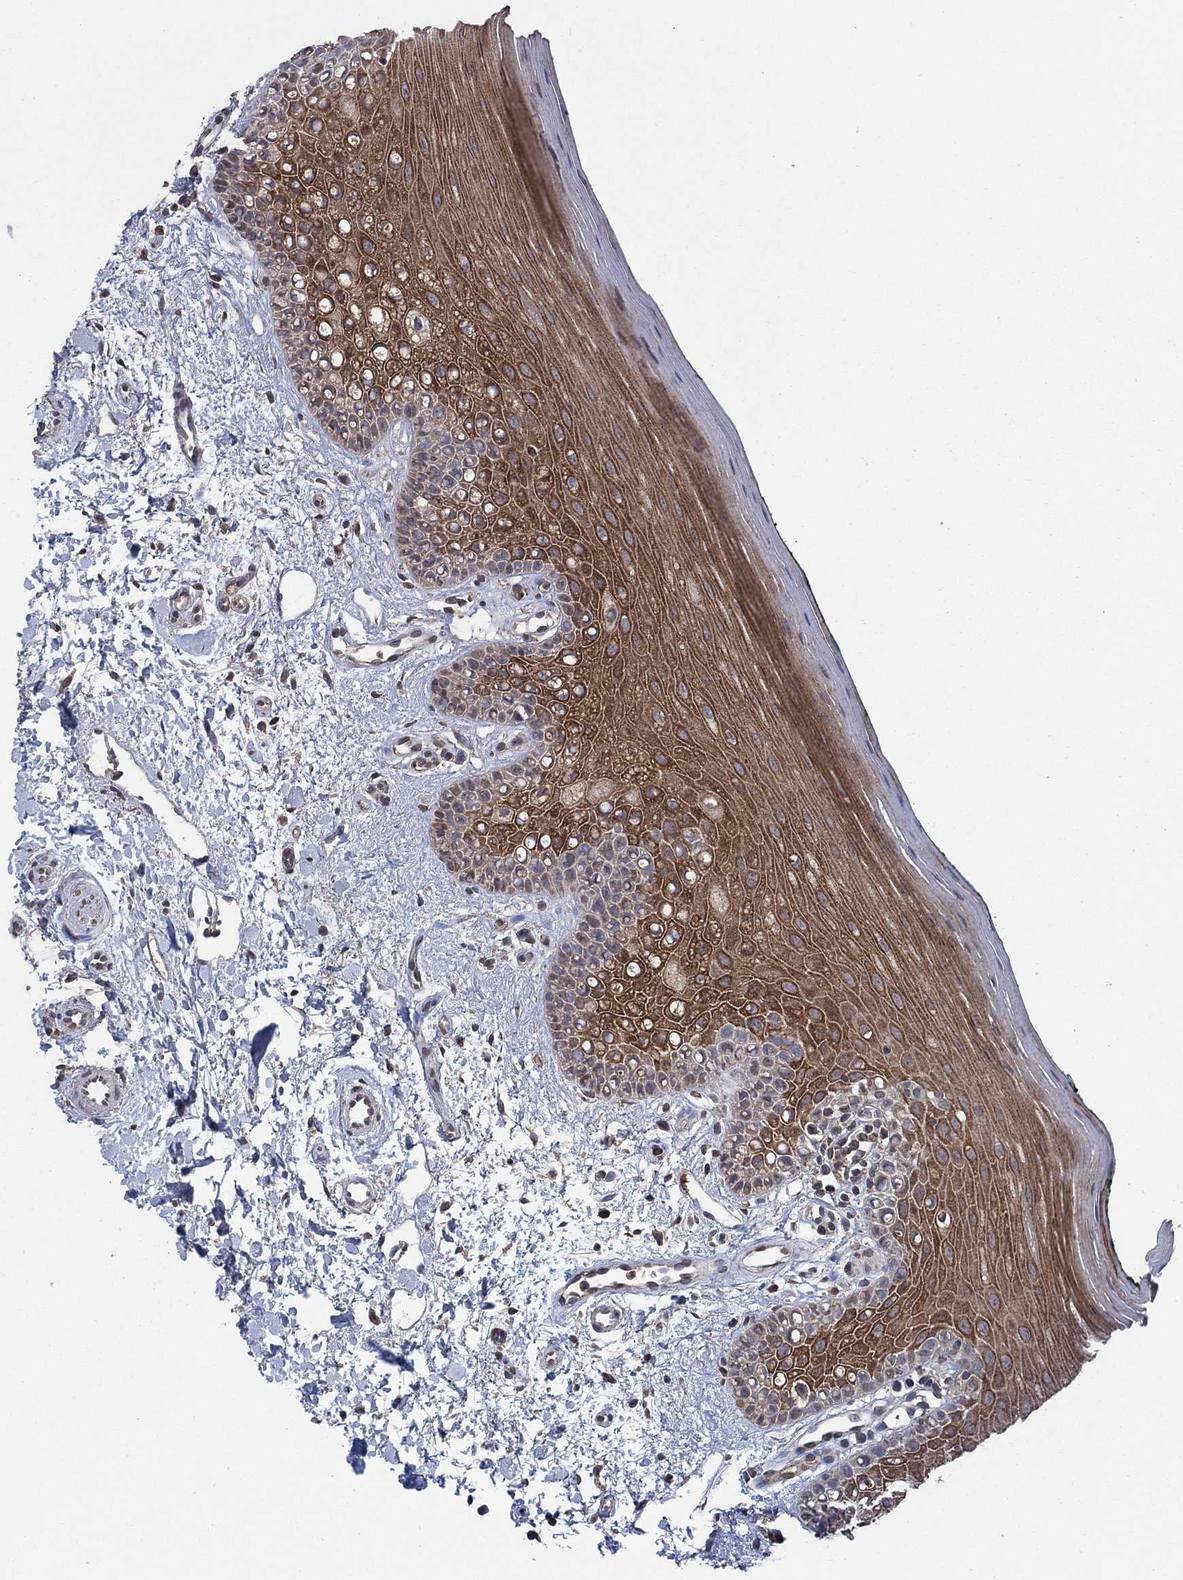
{"staining": {"intensity": "moderate", "quantity": ">75%", "location": "cytoplasmic/membranous"}, "tissue": "oral mucosa", "cell_type": "Squamous epithelial cells", "image_type": "normal", "snomed": [{"axis": "morphology", "description": "Normal tissue, NOS"}, {"axis": "topography", "description": "Oral tissue"}], "caption": "The immunohistochemical stain labels moderate cytoplasmic/membranous staining in squamous epithelial cells of normal oral mucosa. The protein is stained brown, and the nuclei are stained in blue (DAB IHC with brightfield microscopy, high magnification).", "gene": "MRPS24", "patient": {"sex": "female", "age": 78}}